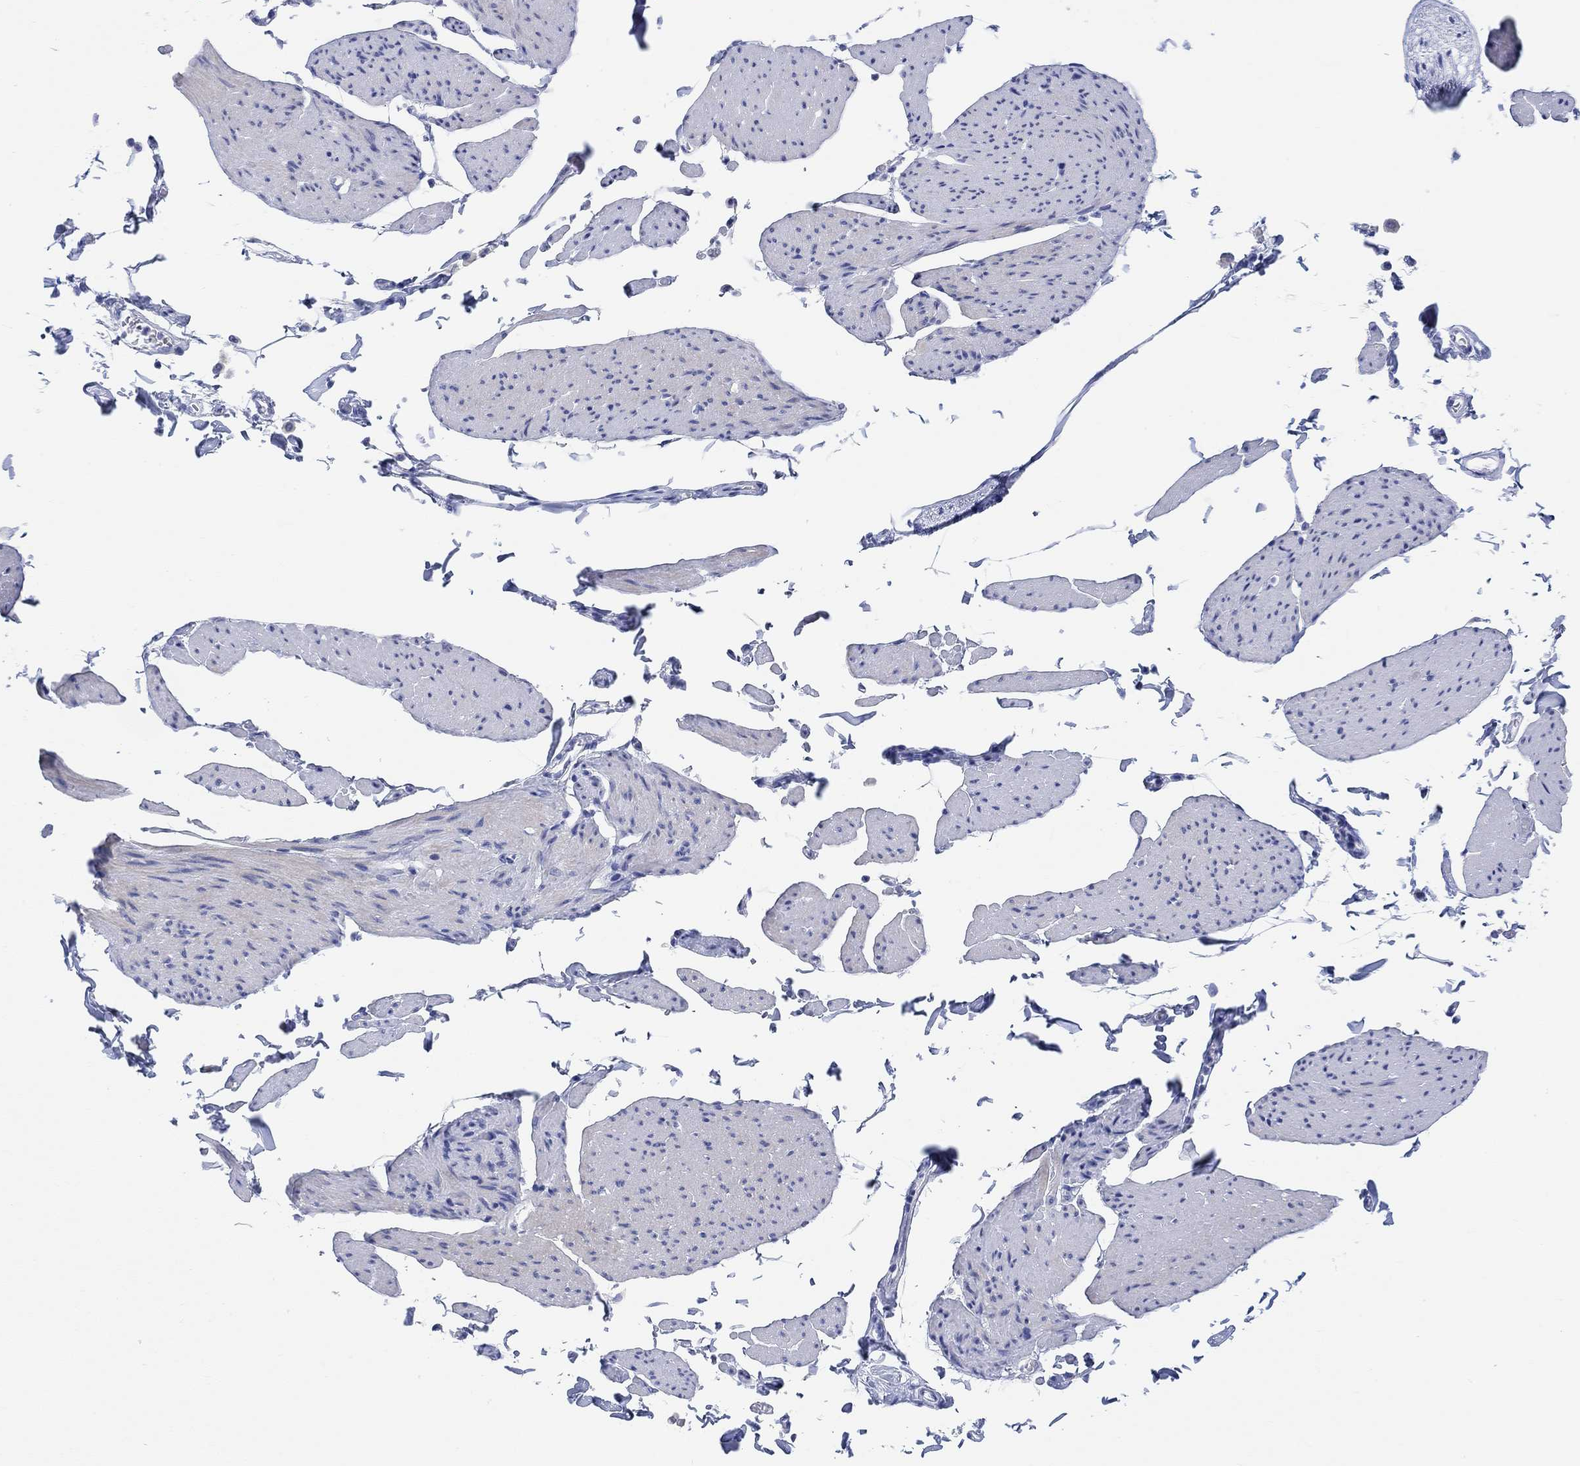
{"staining": {"intensity": "negative", "quantity": "none", "location": "none"}, "tissue": "smooth muscle", "cell_type": "Smooth muscle cells", "image_type": "normal", "snomed": [{"axis": "morphology", "description": "Normal tissue, NOS"}, {"axis": "topography", "description": "Adipose tissue"}, {"axis": "topography", "description": "Smooth muscle"}, {"axis": "topography", "description": "Peripheral nerve tissue"}], "caption": "Immunohistochemical staining of normal smooth muscle exhibits no significant expression in smooth muscle cells.", "gene": "XIRP2", "patient": {"sex": "male", "age": 83}}